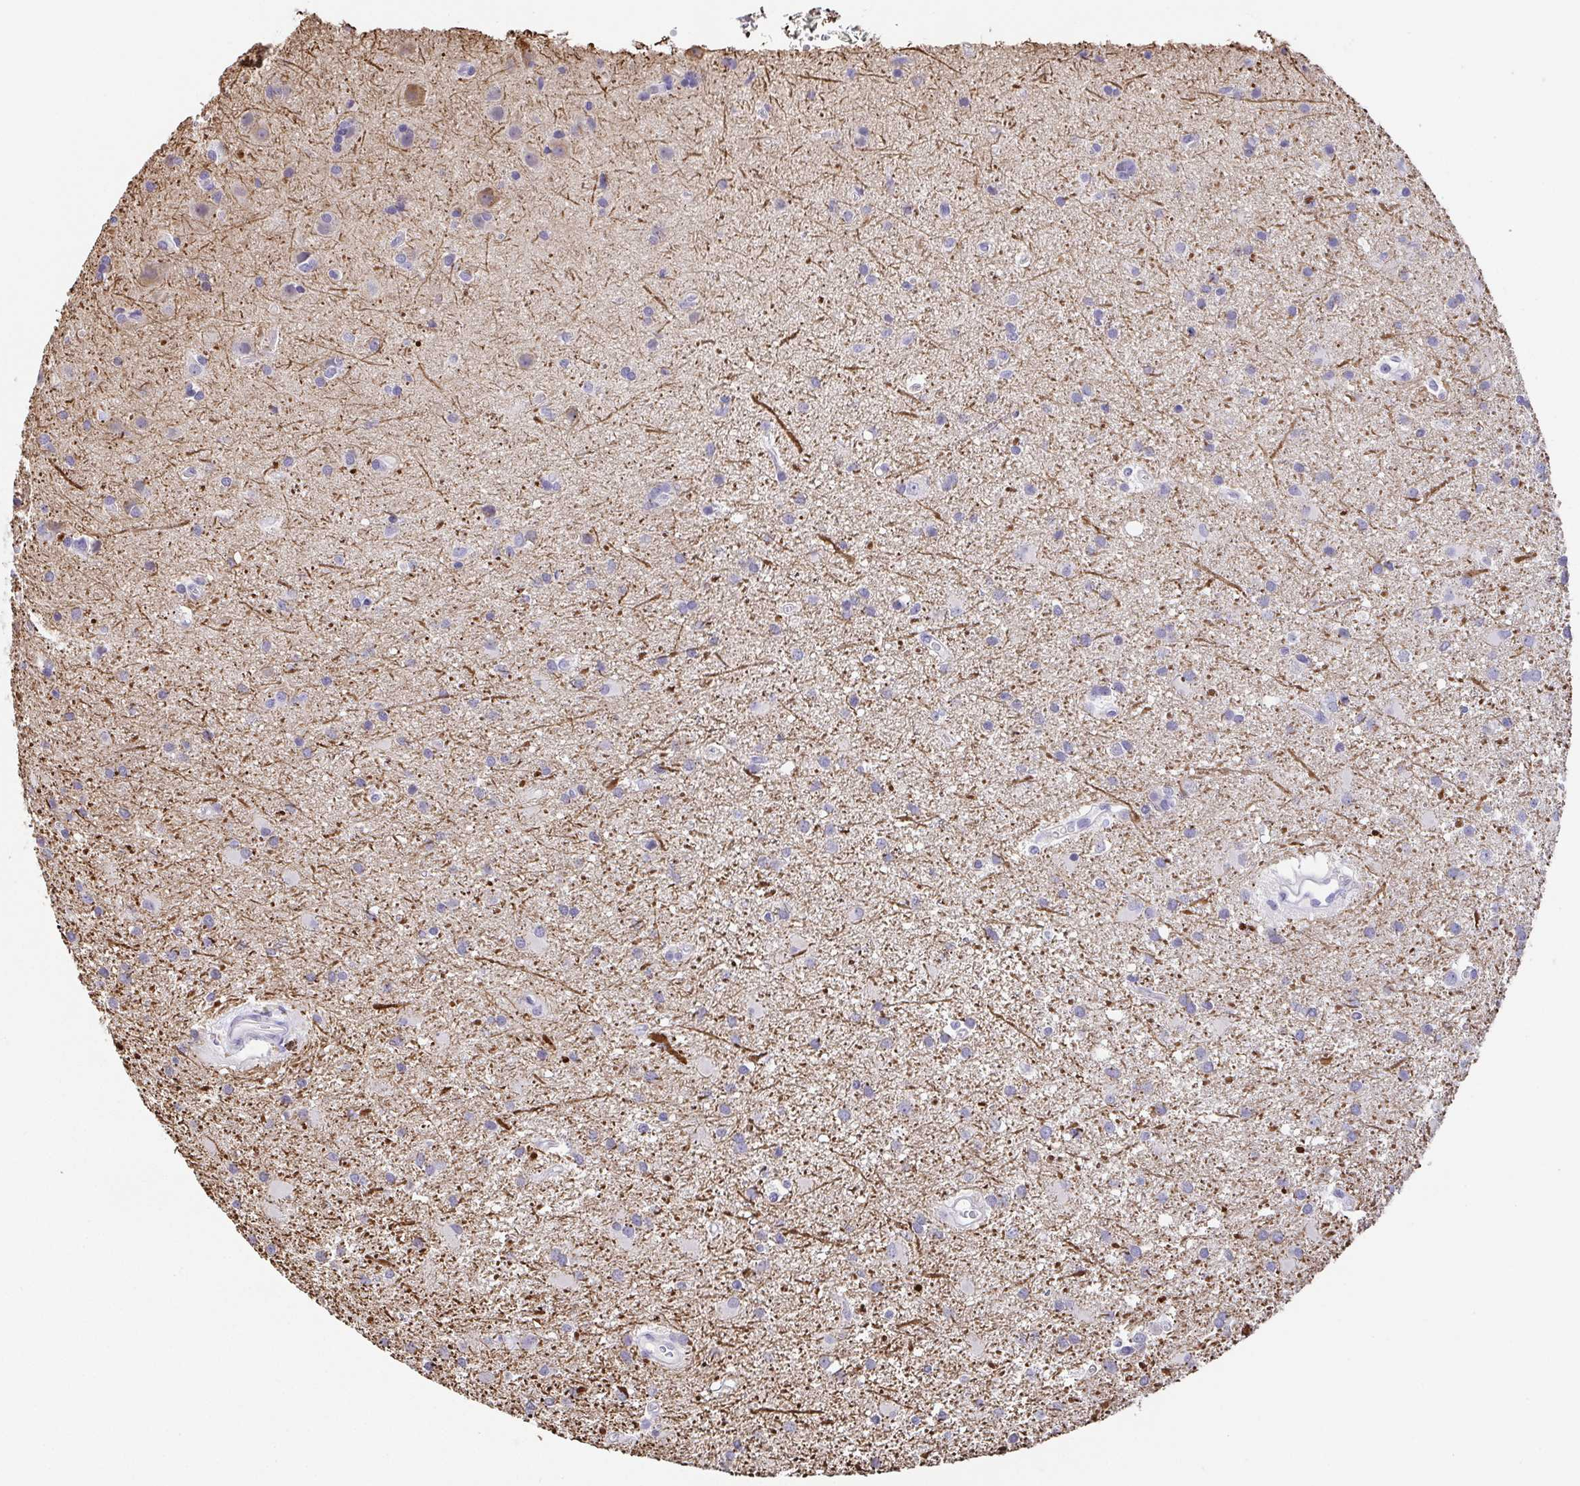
{"staining": {"intensity": "negative", "quantity": "none", "location": "none"}, "tissue": "glioma", "cell_type": "Tumor cells", "image_type": "cancer", "snomed": [{"axis": "morphology", "description": "Glioma, malignant, High grade"}, {"axis": "topography", "description": "Brain"}], "caption": "There is no significant positivity in tumor cells of high-grade glioma (malignant). Brightfield microscopy of immunohistochemistry (IHC) stained with DAB (3,3'-diaminobenzidine) (brown) and hematoxylin (blue), captured at high magnification.", "gene": "NEFH", "patient": {"sex": "male", "age": 55}}